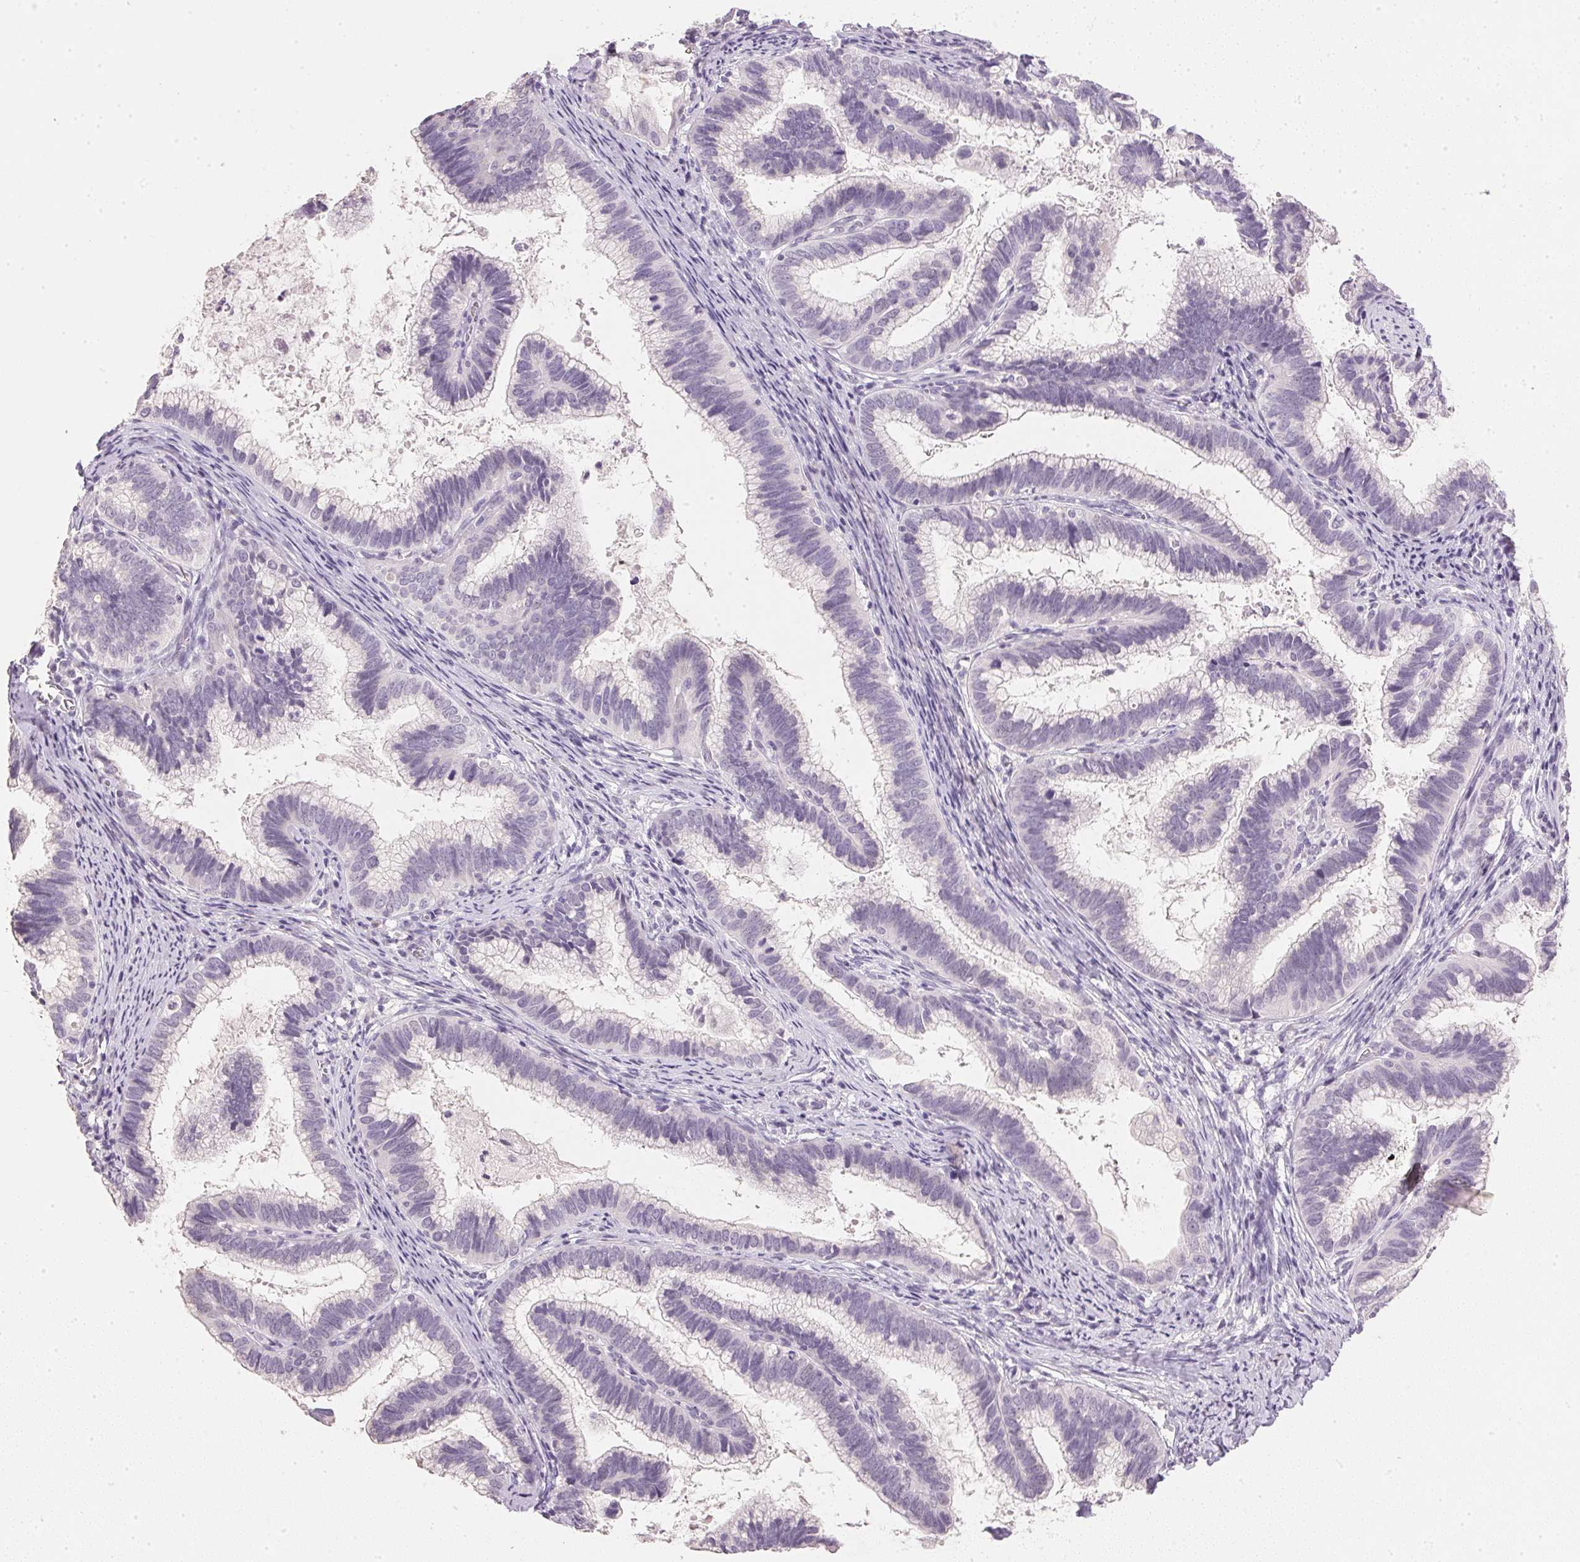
{"staining": {"intensity": "negative", "quantity": "none", "location": "none"}, "tissue": "cervical cancer", "cell_type": "Tumor cells", "image_type": "cancer", "snomed": [{"axis": "morphology", "description": "Adenocarcinoma, NOS"}, {"axis": "topography", "description": "Cervix"}], "caption": "IHC of cervical cancer (adenocarcinoma) exhibits no positivity in tumor cells.", "gene": "IGFBP1", "patient": {"sex": "female", "age": 61}}